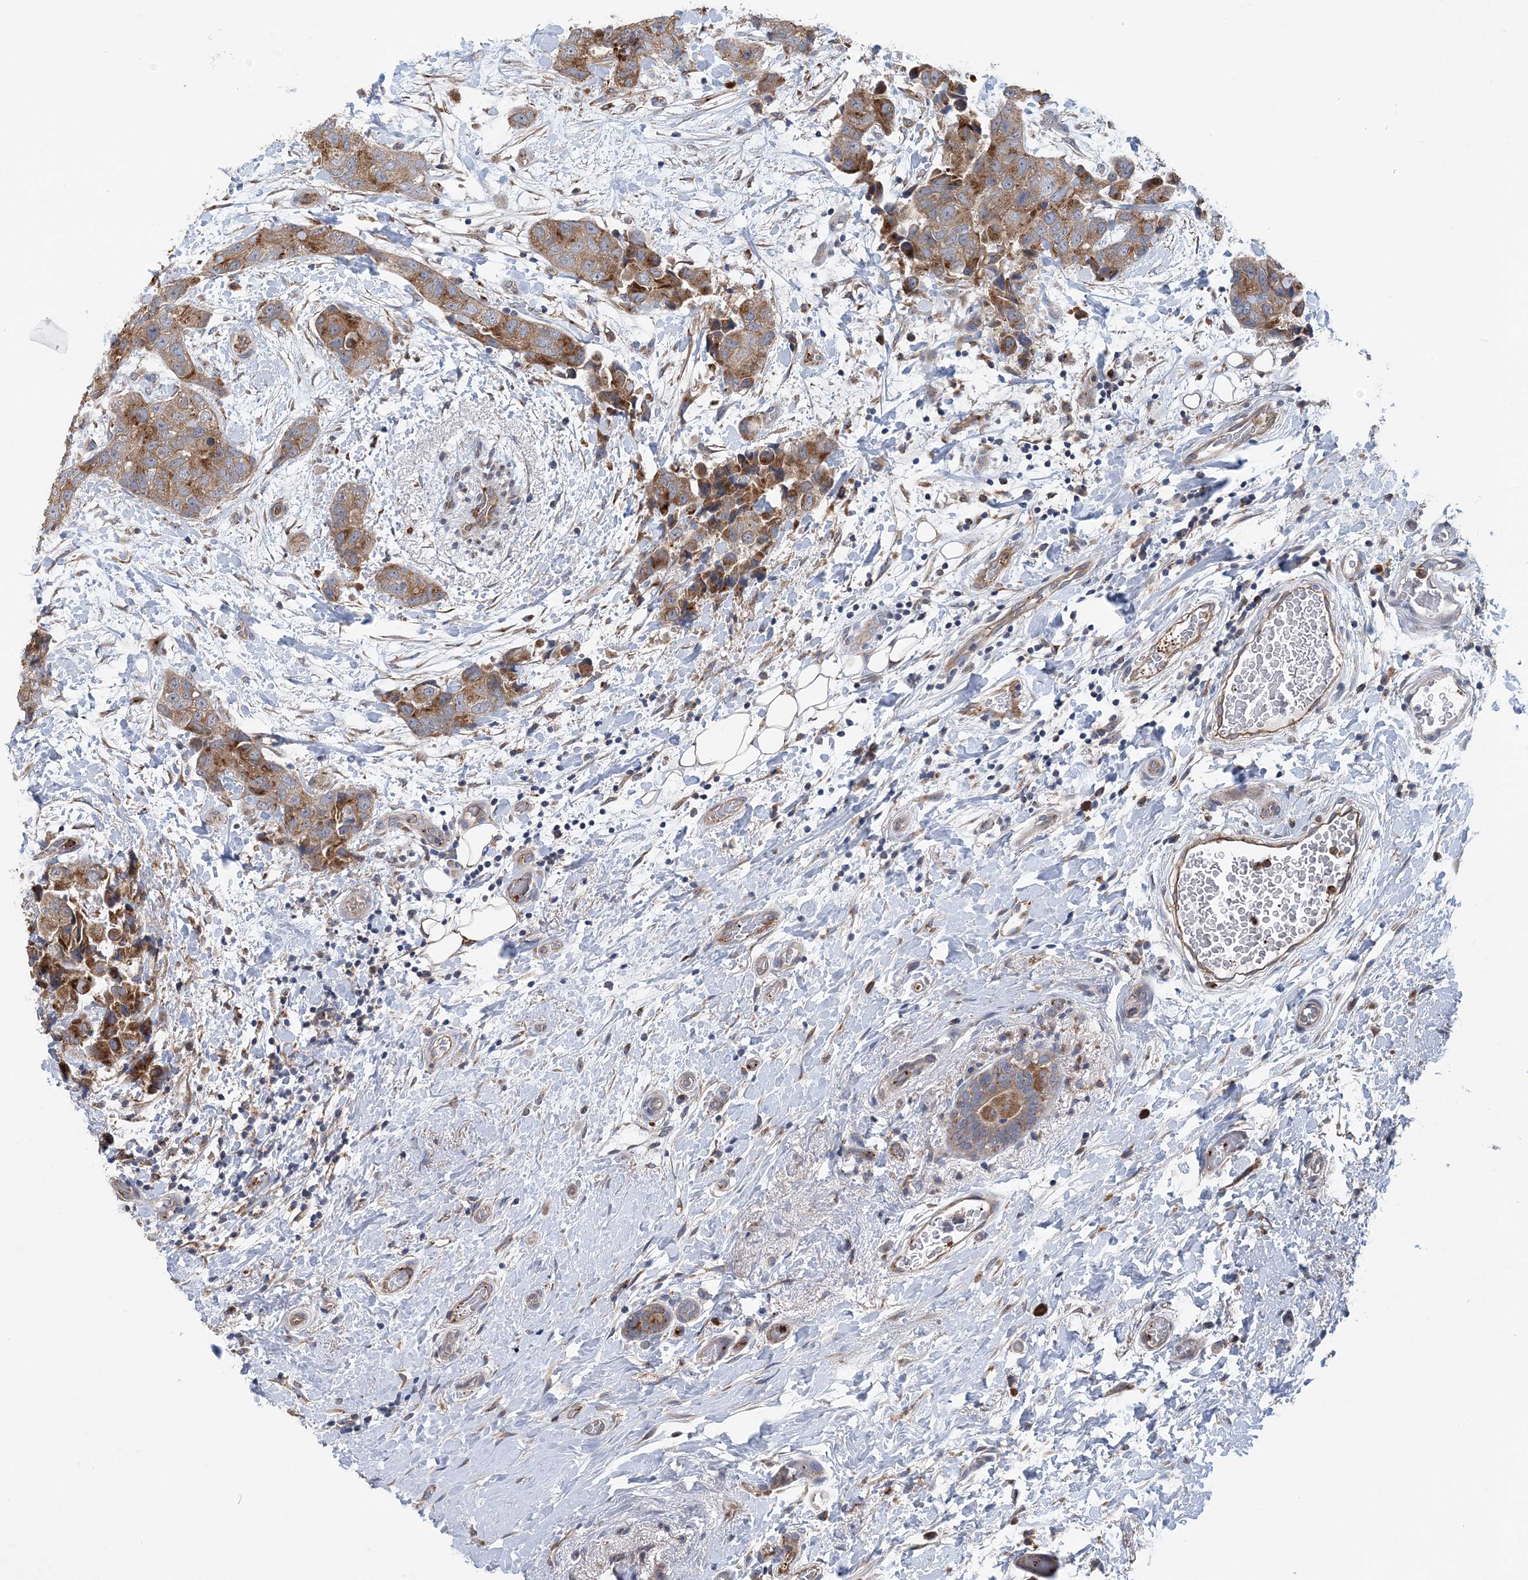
{"staining": {"intensity": "moderate", "quantity": ">75%", "location": "cytoplasmic/membranous"}, "tissue": "breast cancer", "cell_type": "Tumor cells", "image_type": "cancer", "snomed": [{"axis": "morphology", "description": "Duct carcinoma"}, {"axis": "topography", "description": "Breast"}], "caption": "Immunohistochemistry (IHC) staining of breast invasive ductal carcinoma, which shows medium levels of moderate cytoplasmic/membranous staining in about >75% of tumor cells indicating moderate cytoplasmic/membranous protein positivity. The staining was performed using DAB (brown) for protein detection and nuclei were counterstained in hematoxylin (blue).", "gene": "PTTG1IP", "patient": {"sex": "female", "age": 62}}